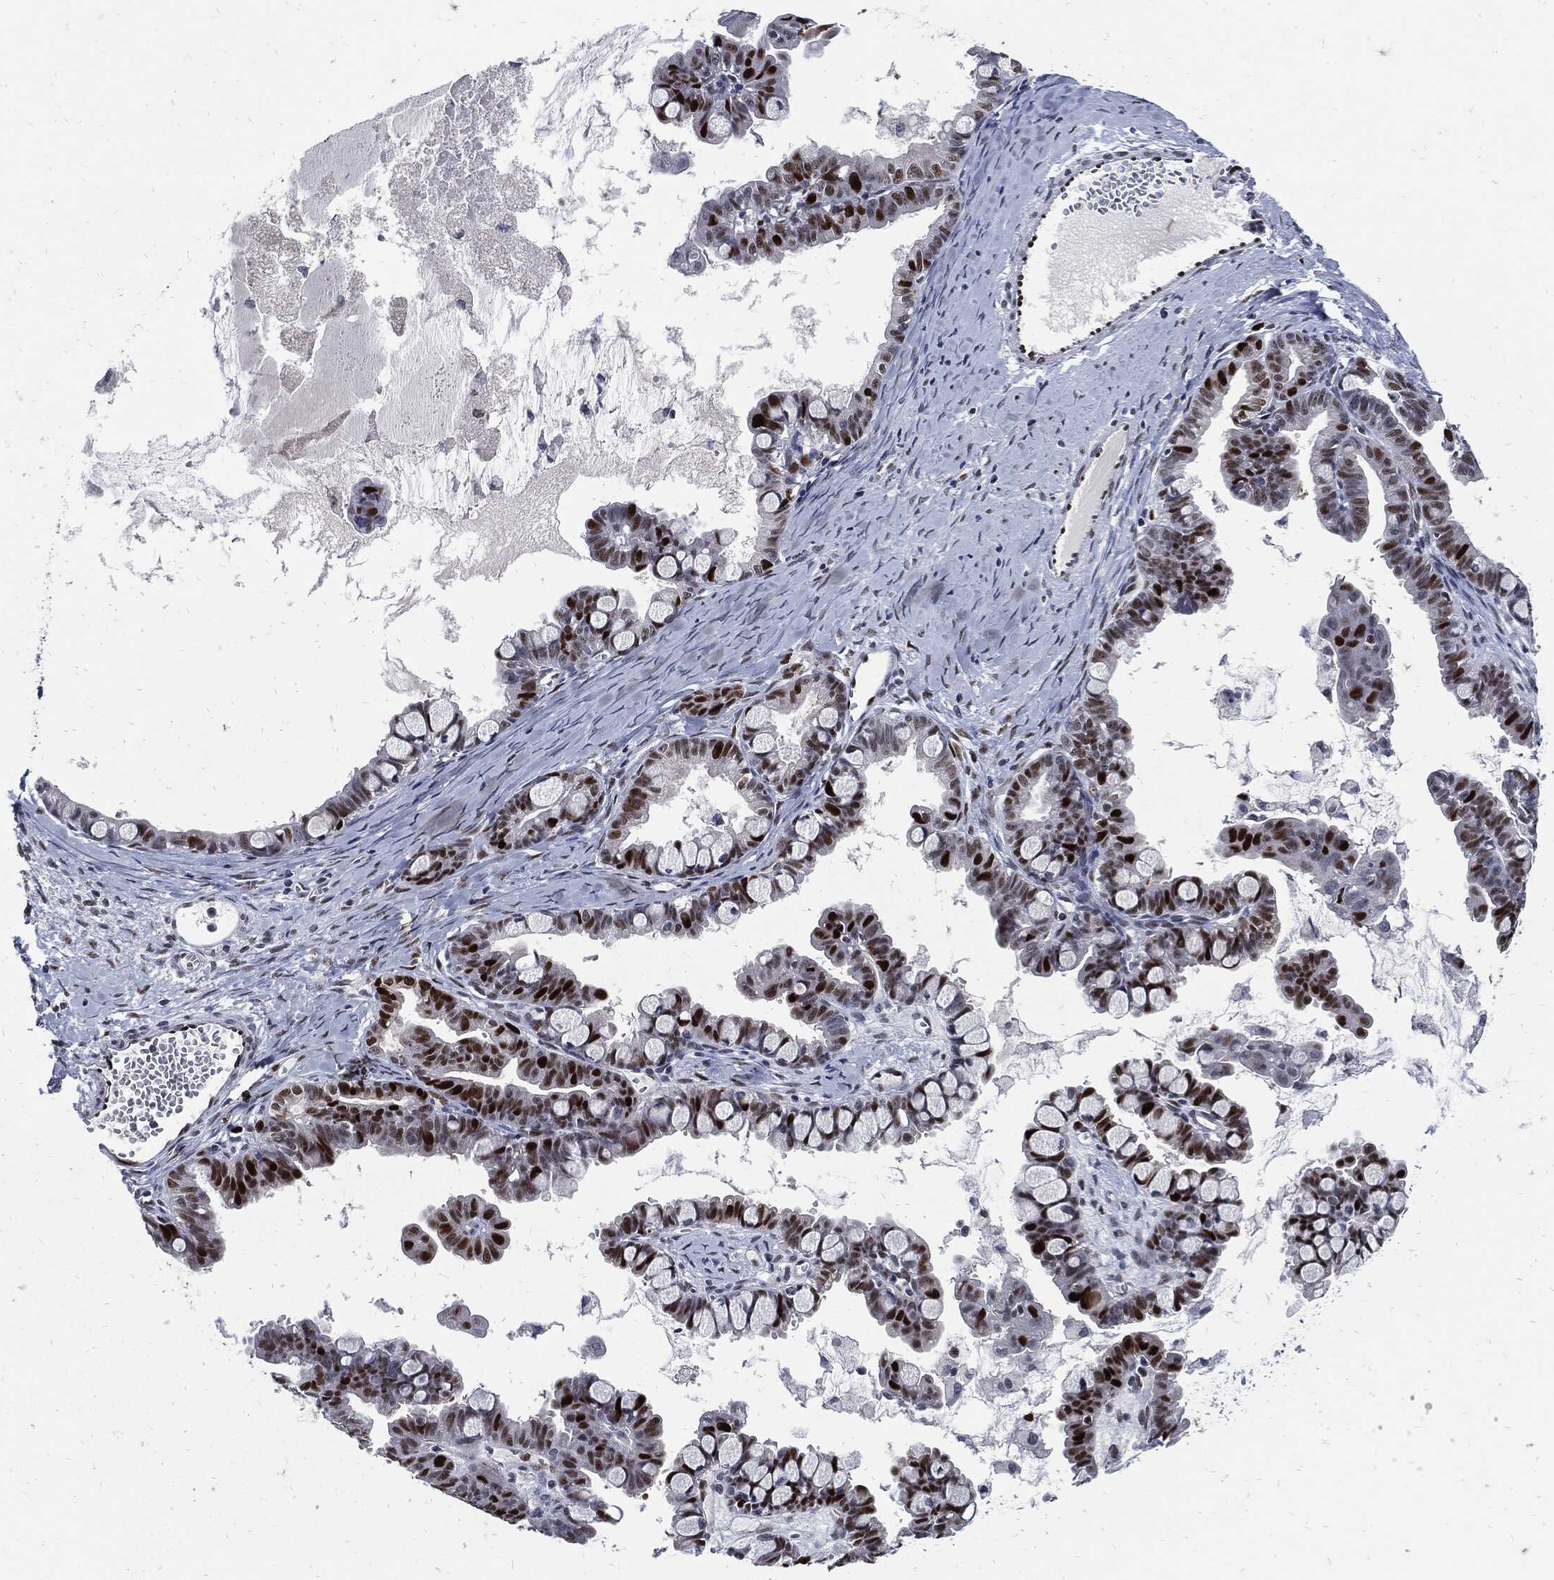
{"staining": {"intensity": "strong", "quantity": "25%-75%", "location": "nuclear"}, "tissue": "ovarian cancer", "cell_type": "Tumor cells", "image_type": "cancer", "snomed": [{"axis": "morphology", "description": "Cystadenocarcinoma, mucinous, NOS"}, {"axis": "topography", "description": "Ovary"}], "caption": "DAB (3,3'-diaminobenzidine) immunohistochemical staining of human ovarian cancer displays strong nuclear protein staining in approximately 25%-75% of tumor cells. Immunohistochemistry (ihc) stains the protein of interest in brown and the nuclei are stained blue.", "gene": "NBN", "patient": {"sex": "female", "age": 63}}